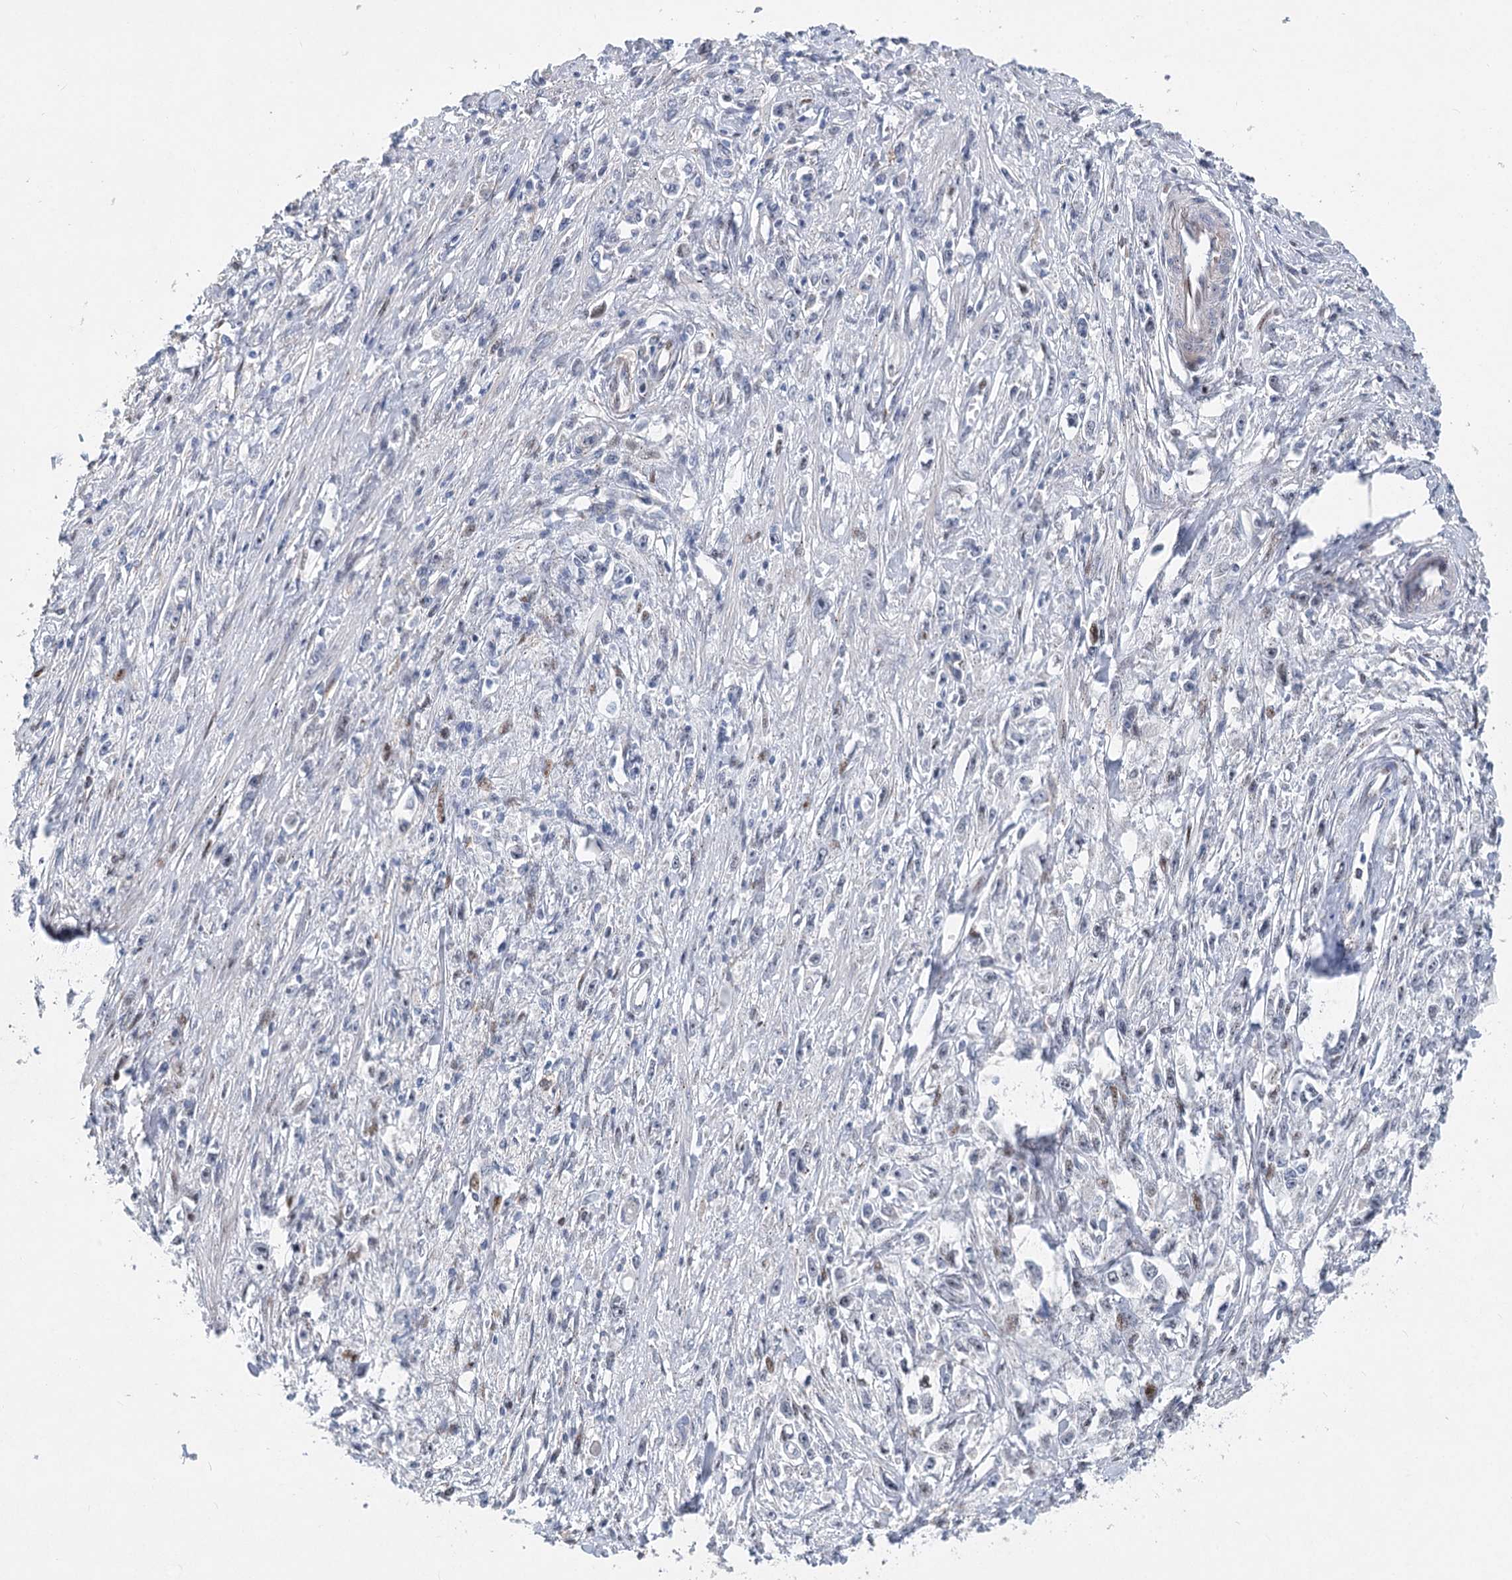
{"staining": {"intensity": "moderate", "quantity": "<25%", "location": "nuclear"}, "tissue": "stomach cancer", "cell_type": "Tumor cells", "image_type": "cancer", "snomed": [{"axis": "morphology", "description": "Adenocarcinoma, NOS"}, {"axis": "topography", "description": "Stomach"}], "caption": "The photomicrograph exhibits a brown stain indicating the presence of a protein in the nuclear of tumor cells in stomach cancer (adenocarcinoma).", "gene": "CAMTA1", "patient": {"sex": "female", "age": 59}}